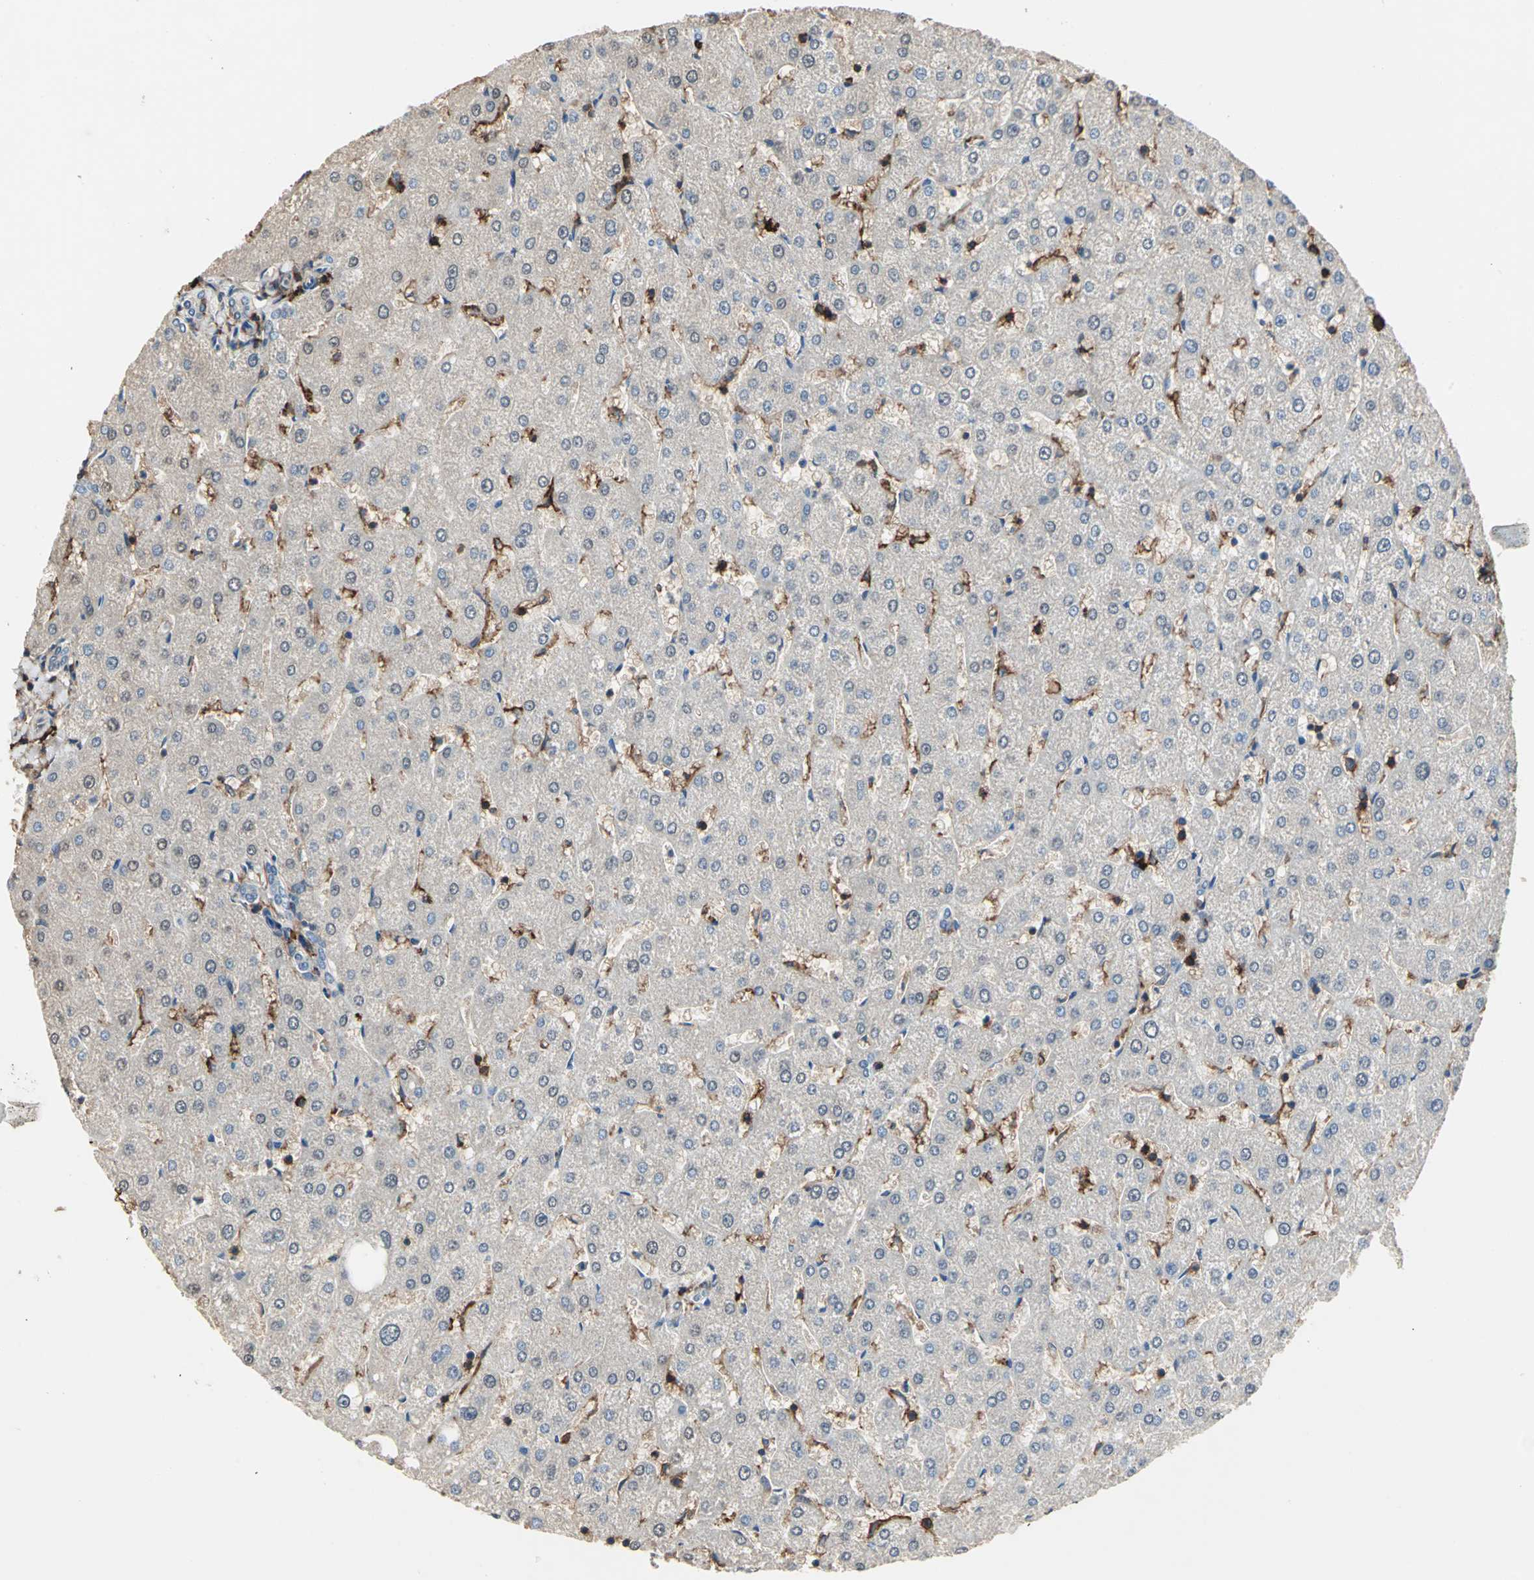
{"staining": {"intensity": "negative", "quantity": "none", "location": "none"}, "tissue": "liver", "cell_type": "Cholangiocytes", "image_type": "normal", "snomed": [{"axis": "morphology", "description": "Normal tissue, NOS"}, {"axis": "topography", "description": "Liver"}], "caption": "A high-resolution photomicrograph shows IHC staining of normal liver, which shows no significant positivity in cholangiocytes.", "gene": "CD44", "patient": {"sex": "male", "age": 67}}